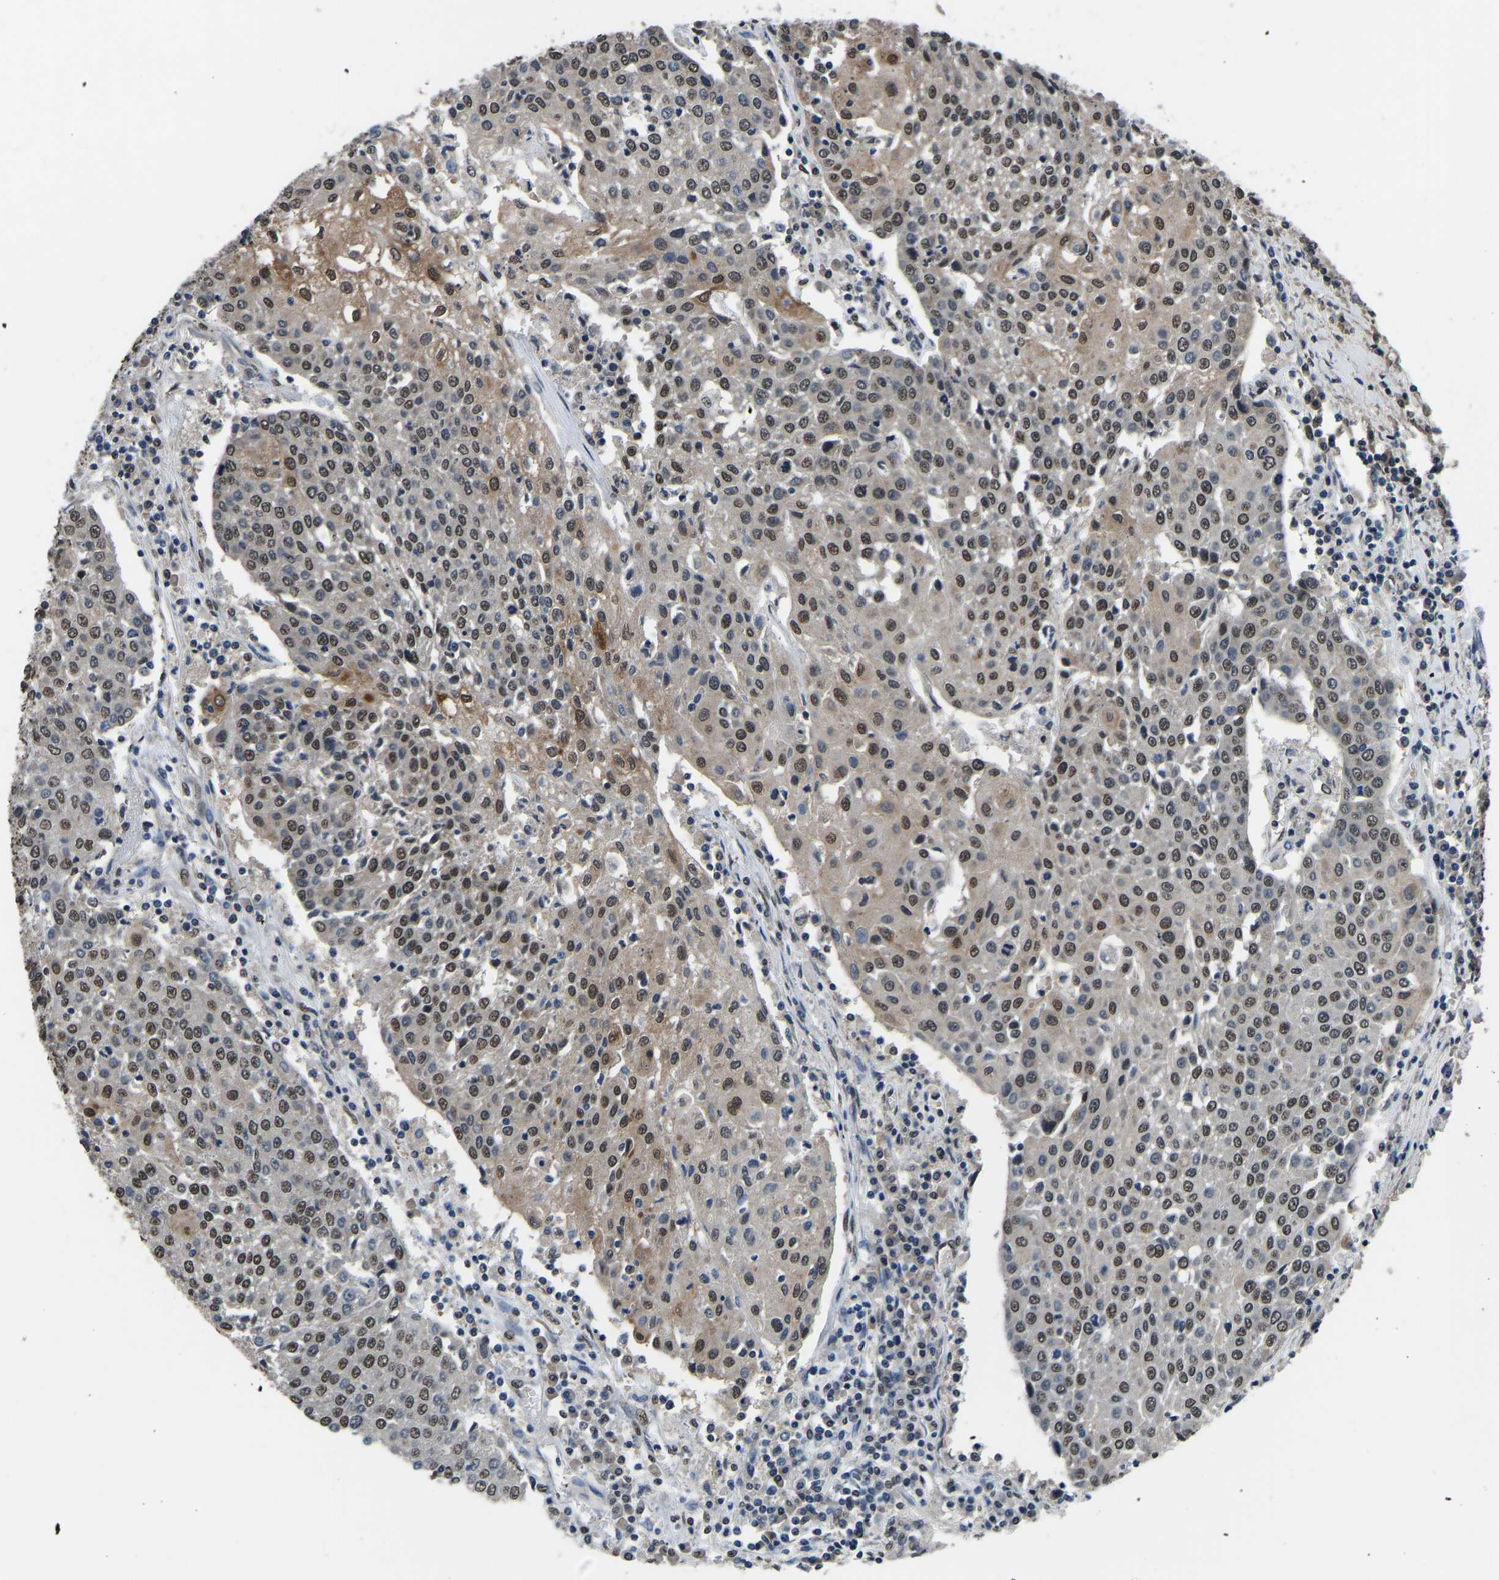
{"staining": {"intensity": "moderate", "quantity": "25%-75%", "location": "nuclear"}, "tissue": "urothelial cancer", "cell_type": "Tumor cells", "image_type": "cancer", "snomed": [{"axis": "morphology", "description": "Urothelial carcinoma, High grade"}, {"axis": "topography", "description": "Urinary bladder"}], "caption": "DAB immunohistochemical staining of urothelial cancer displays moderate nuclear protein staining in about 25%-75% of tumor cells.", "gene": "FOS", "patient": {"sex": "female", "age": 85}}